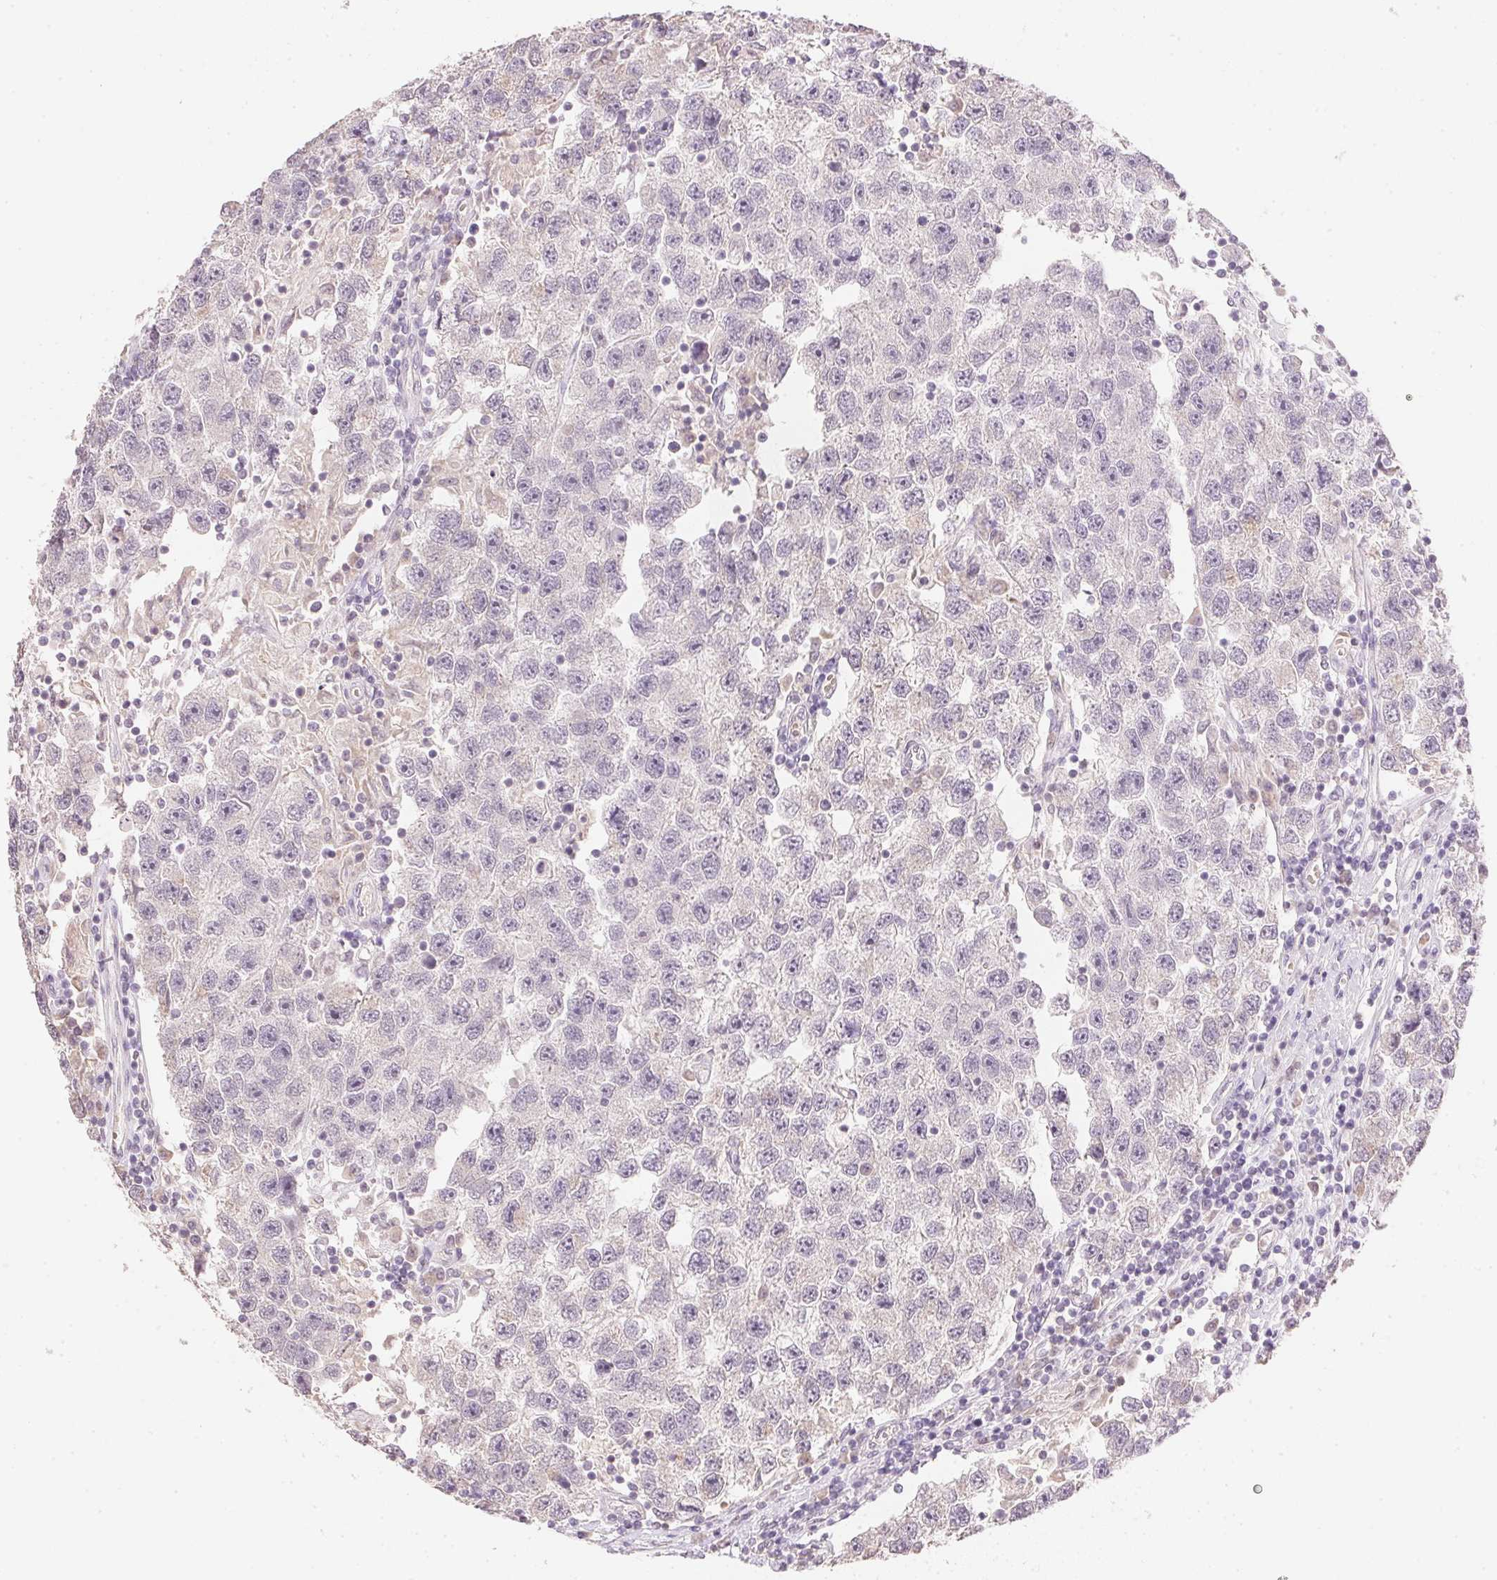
{"staining": {"intensity": "negative", "quantity": "none", "location": "none"}, "tissue": "testis cancer", "cell_type": "Tumor cells", "image_type": "cancer", "snomed": [{"axis": "morphology", "description": "Seminoma, NOS"}, {"axis": "topography", "description": "Testis"}], "caption": "A photomicrograph of human seminoma (testis) is negative for staining in tumor cells.", "gene": "DHCR24", "patient": {"sex": "male", "age": 26}}